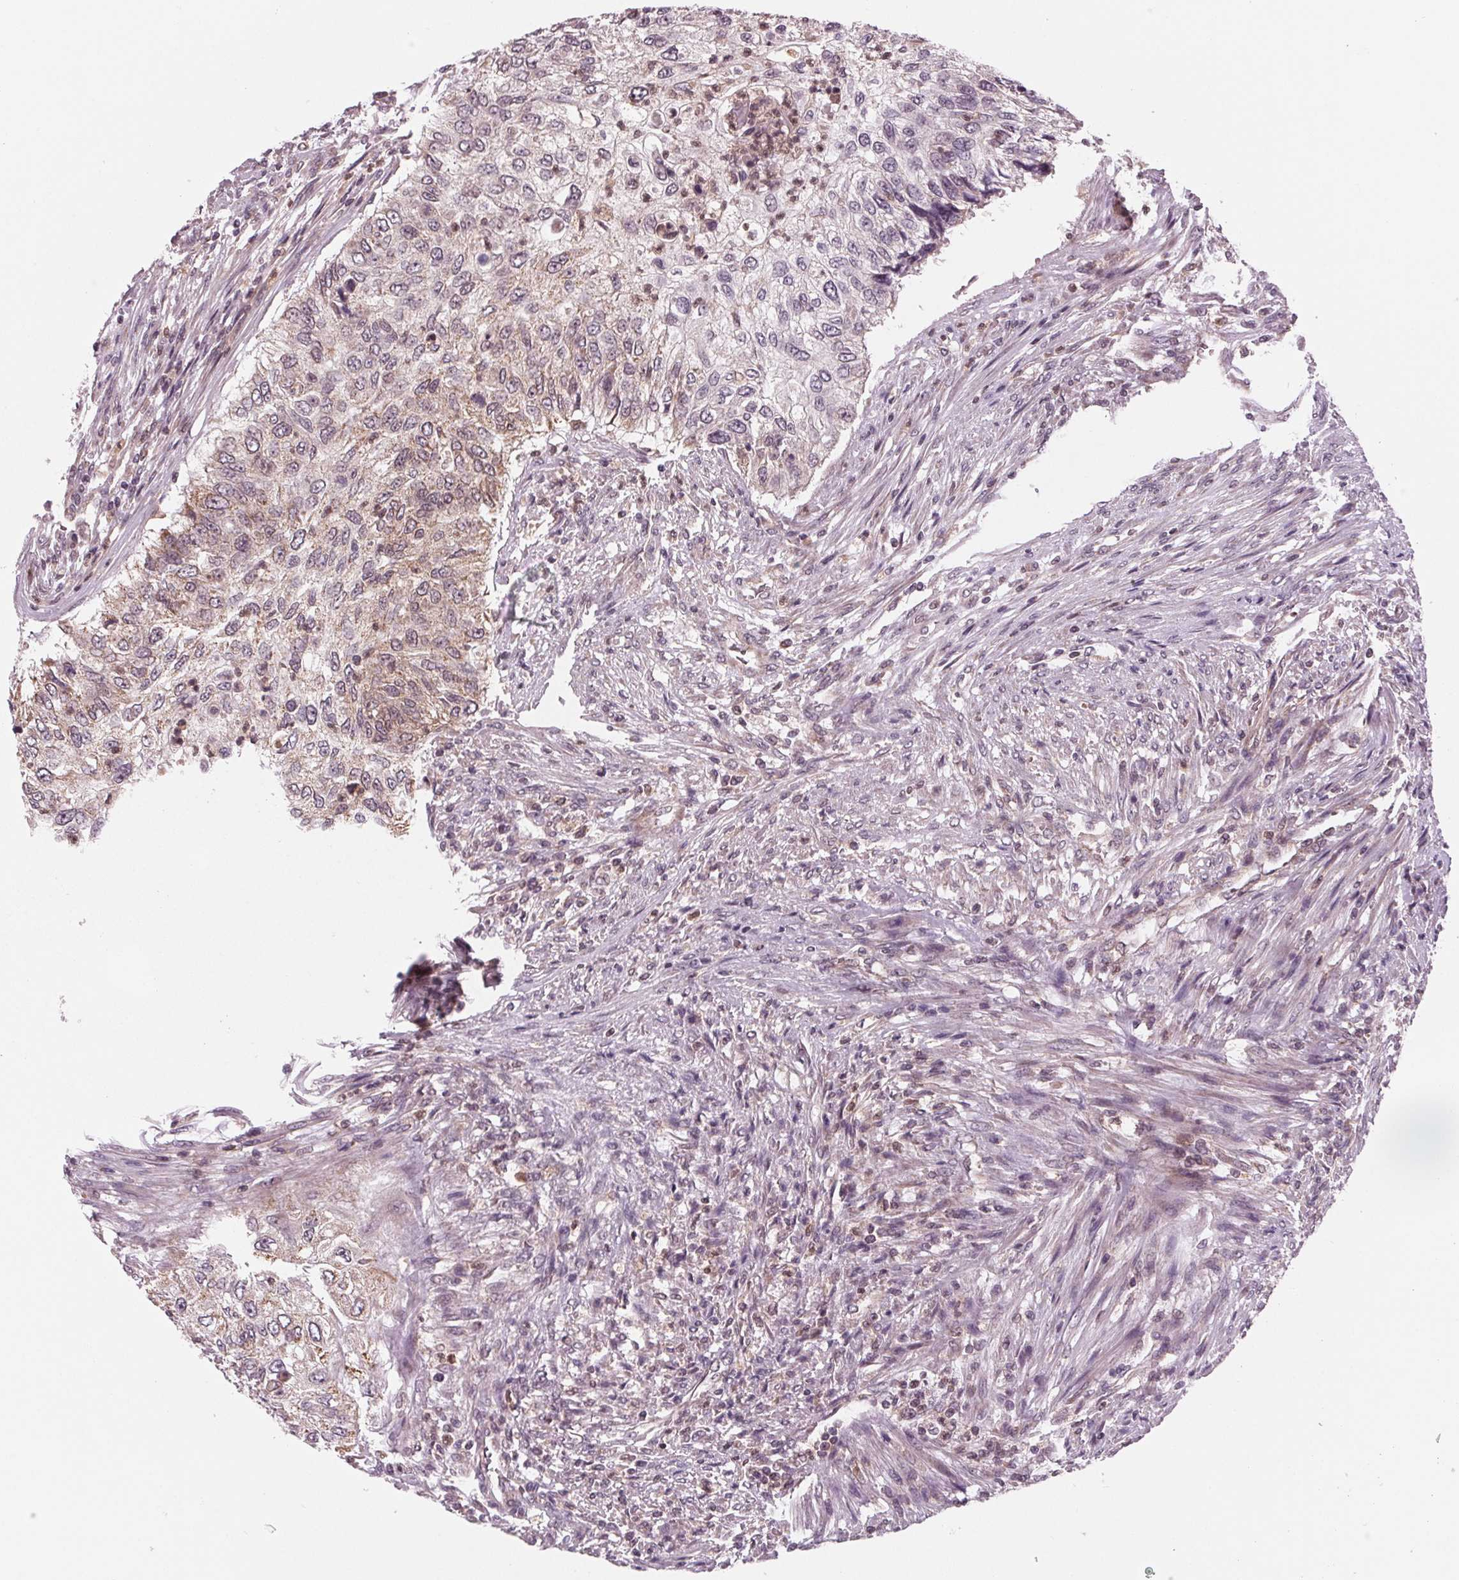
{"staining": {"intensity": "weak", "quantity": "<25%", "location": "cytoplasmic/membranous"}, "tissue": "urothelial cancer", "cell_type": "Tumor cells", "image_type": "cancer", "snomed": [{"axis": "morphology", "description": "Urothelial carcinoma, High grade"}, {"axis": "topography", "description": "Urinary bladder"}], "caption": "This micrograph is of urothelial cancer stained with immunohistochemistry to label a protein in brown with the nuclei are counter-stained blue. There is no positivity in tumor cells.", "gene": "STAT3", "patient": {"sex": "female", "age": 60}}